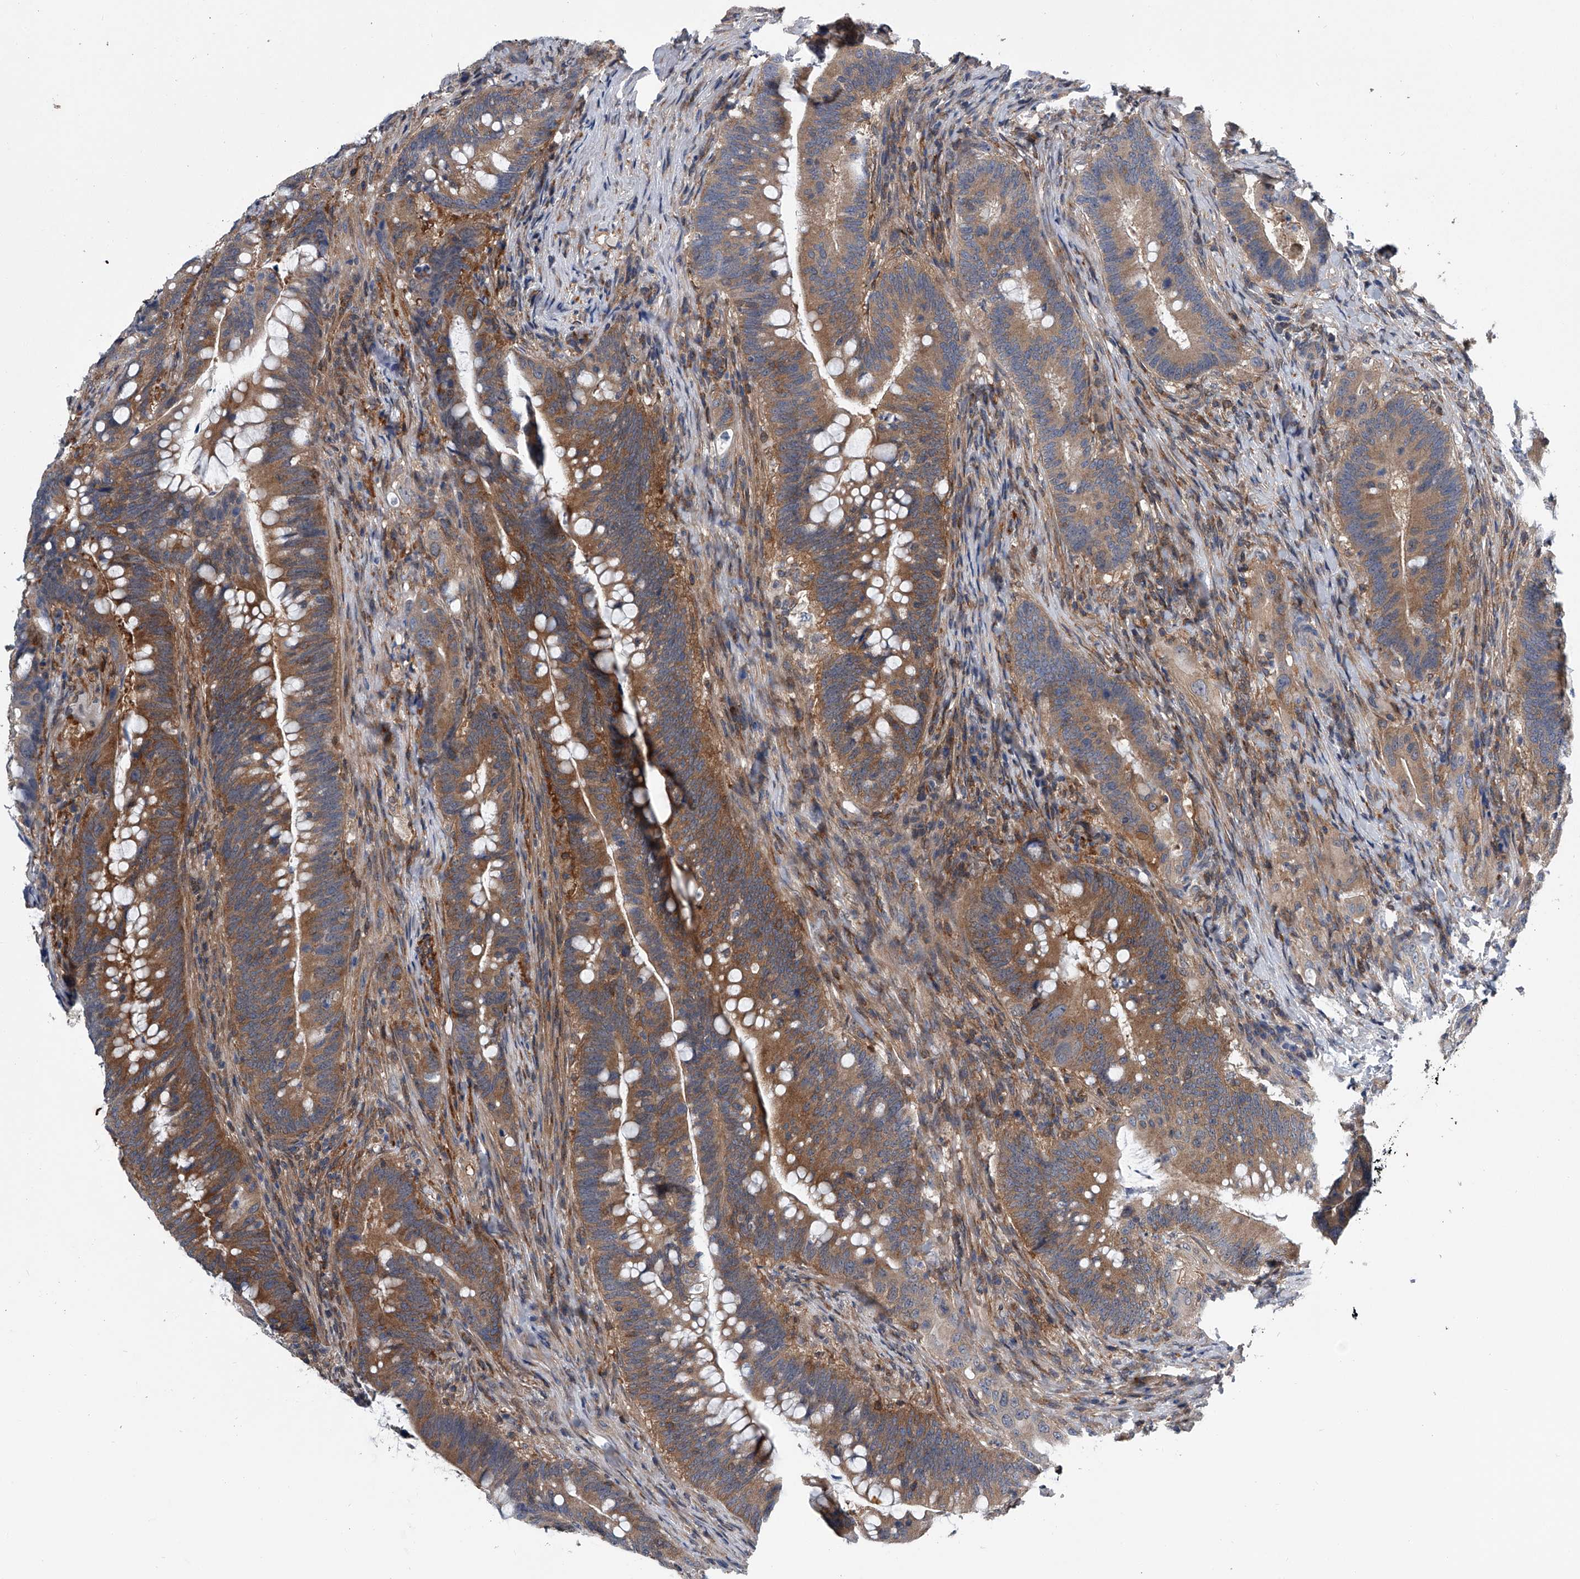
{"staining": {"intensity": "moderate", "quantity": ">75%", "location": "cytoplasmic/membranous"}, "tissue": "colorectal cancer", "cell_type": "Tumor cells", "image_type": "cancer", "snomed": [{"axis": "morphology", "description": "Adenocarcinoma, NOS"}, {"axis": "topography", "description": "Colon"}], "caption": "There is medium levels of moderate cytoplasmic/membranous positivity in tumor cells of adenocarcinoma (colorectal), as demonstrated by immunohistochemical staining (brown color).", "gene": "PPP2R5D", "patient": {"sex": "female", "age": 66}}